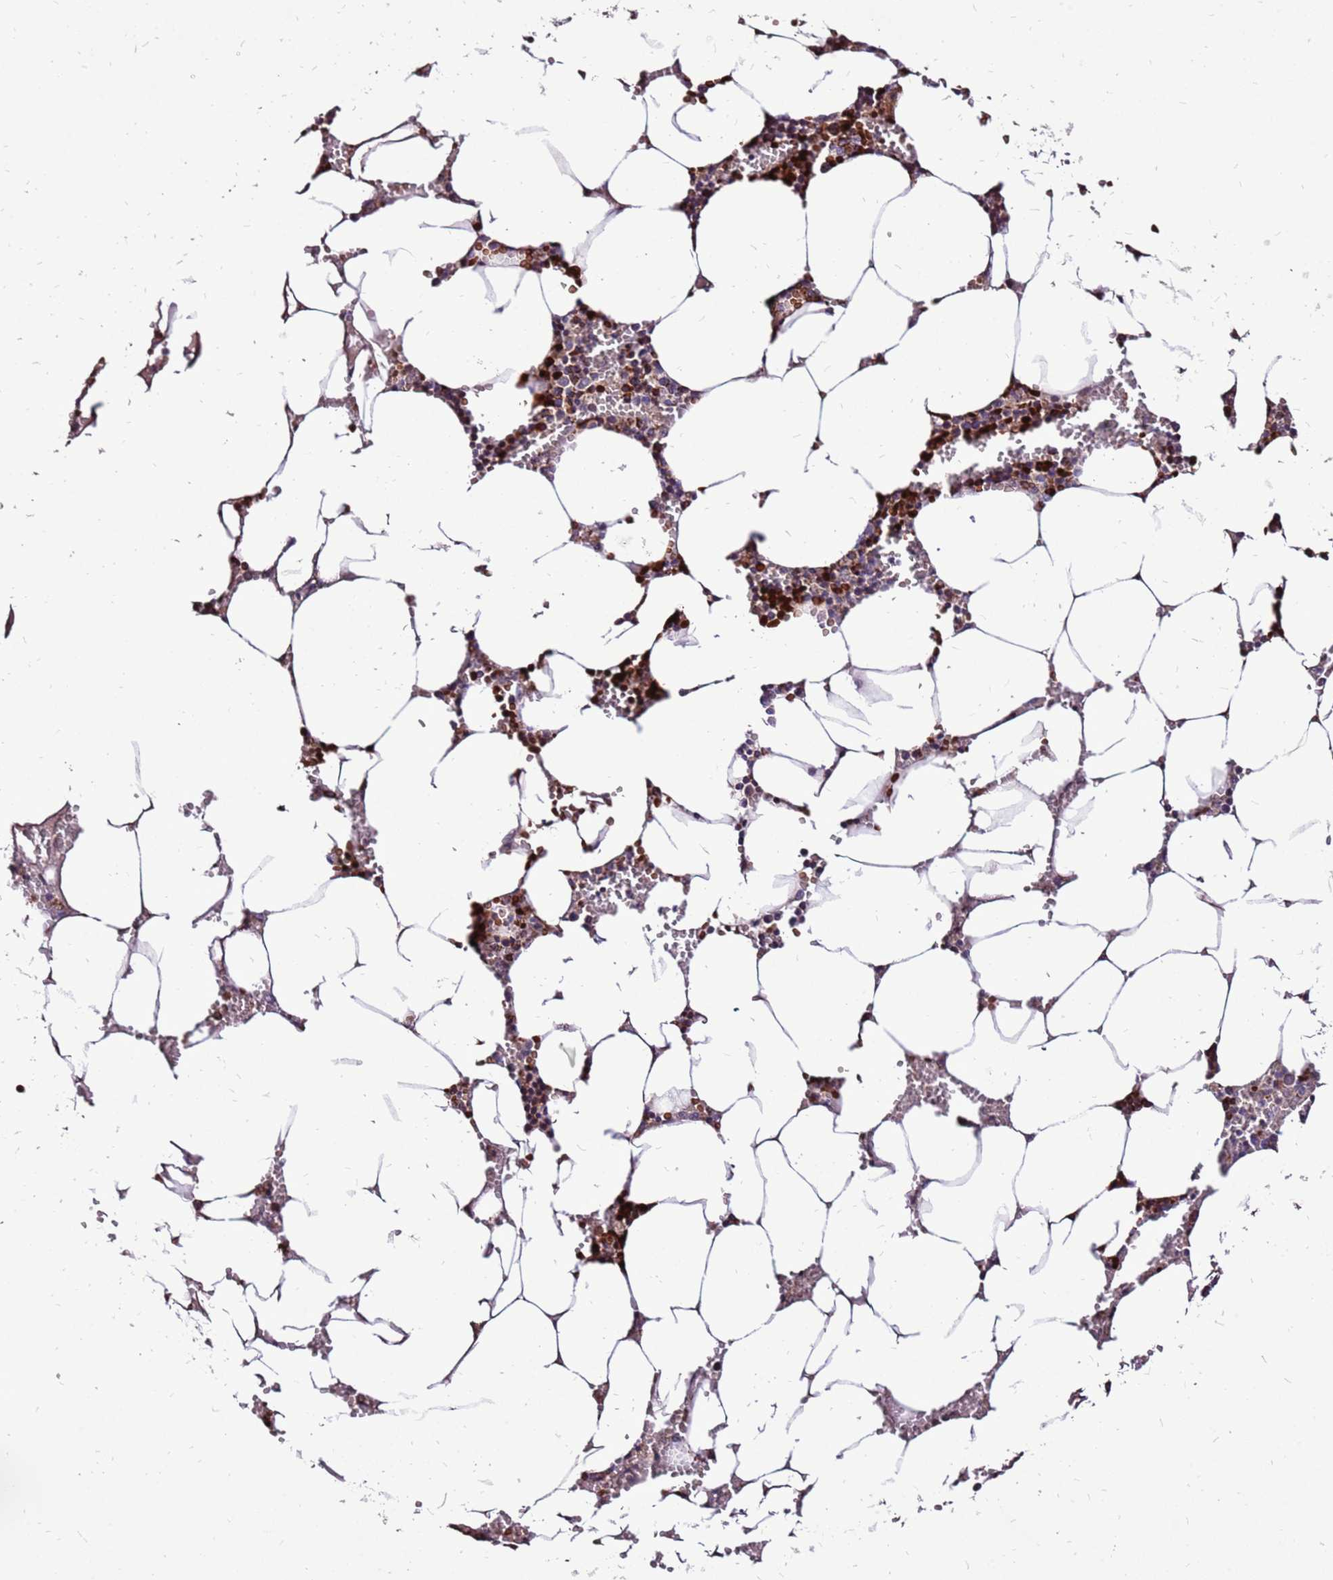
{"staining": {"intensity": "strong", "quantity": "25%-75%", "location": "cytoplasmic/membranous"}, "tissue": "bone marrow", "cell_type": "Hematopoietic cells", "image_type": "normal", "snomed": [{"axis": "morphology", "description": "Normal tissue, NOS"}, {"axis": "topography", "description": "Bone marrow"}], "caption": "A high amount of strong cytoplasmic/membranous staining is identified in about 25%-75% of hematopoietic cells in benign bone marrow.", "gene": "SPSB3", "patient": {"sex": "male", "age": 70}}